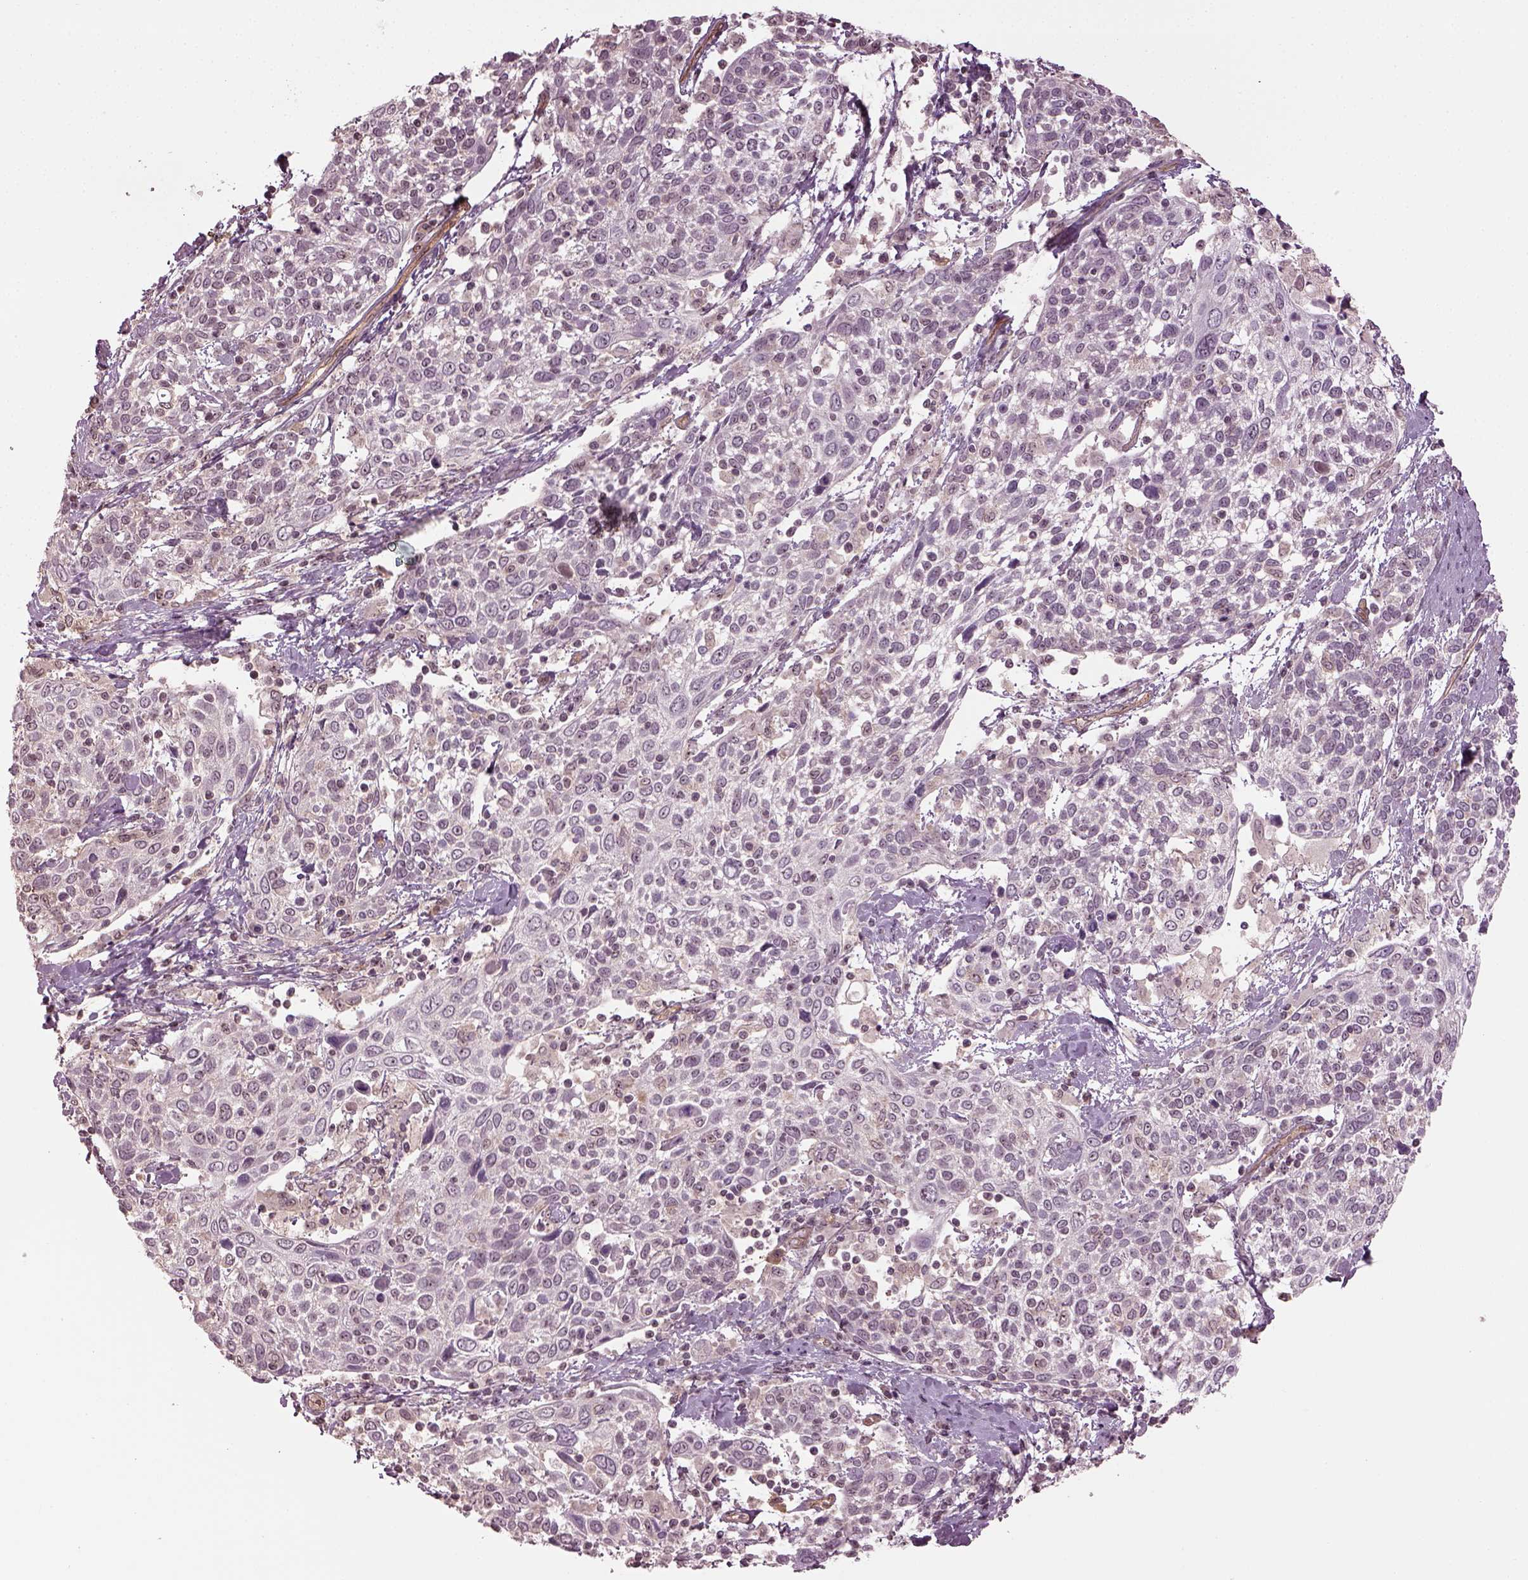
{"staining": {"intensity": "weak", "quantity": "25%-75%", "location": "nuclear"}, "tissue": "cervical cancer", "cell_type": "Tumor cells", "image_type": "cancer", "snomed": [{"axis": "morphology", "description": "Squamous cell carcinoma, NOS"}, {"axis": "topography", "description": "Cervix"}], "caption": "Weak nuclear protein staining is appreciated in about 25%-75% of tumor cells in squamous cell carcinoma (cervical).", "gene": "GNRH1", "patient": {"sex": "female", "age": 61}}